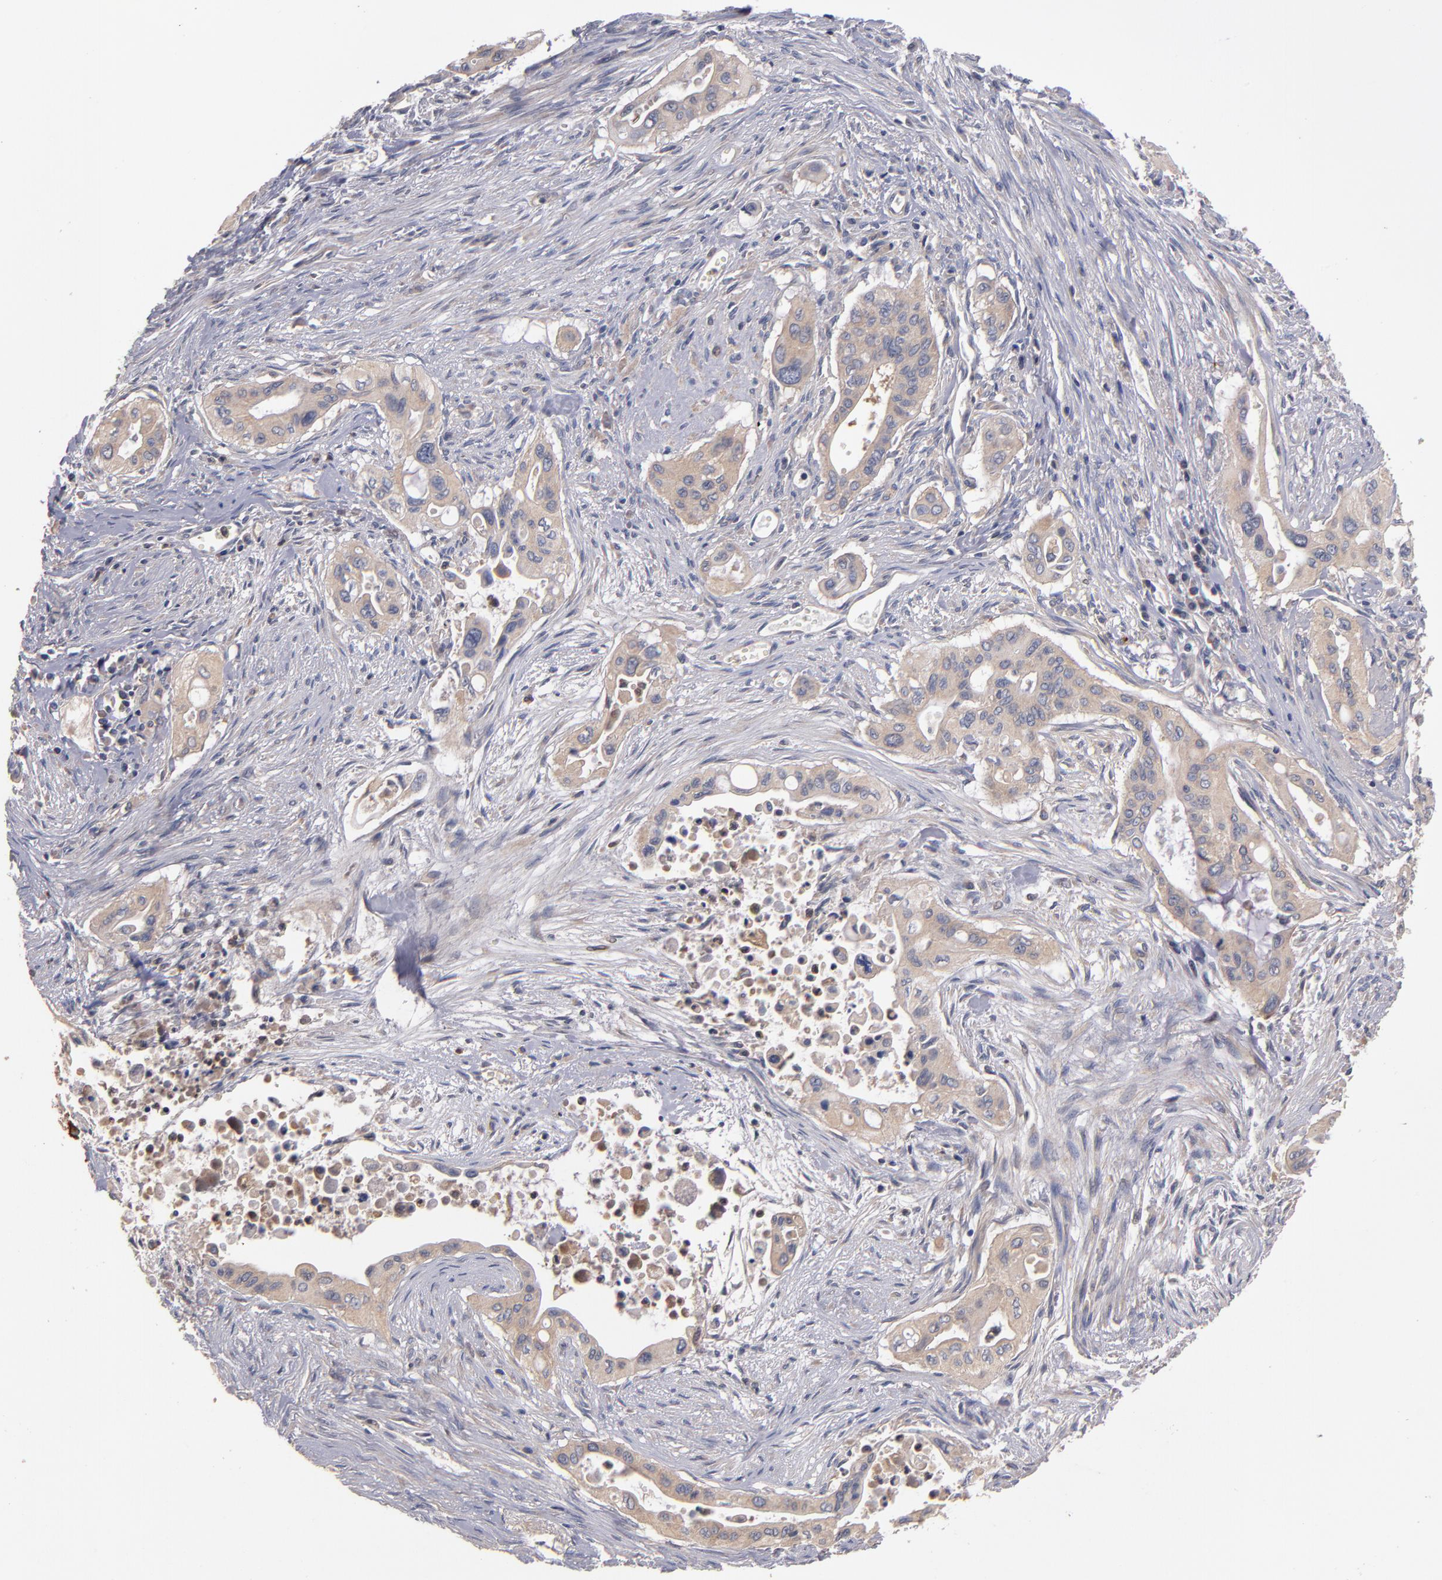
{"staining": {"intensity": "weak", "quantity": ">75%", "location": "cytoplasmic/membranous"}, "tissue": "pancreatic cancer", "cell_type": "Tumor cells", "image_type": "cancer", "snomed": [{"axis": "morphology", "description": "Adenocarcinoma, NOS"}, {"axis": "topography", "description": "Pancreas"}], "caption": "Tumor cells demonstrate low levels of weak cytoplasmic/membranous positivity in approximately >75% of cells in human pancreatic cancer.", "gene": "DACT1", "patient": {"sex": "male", "age": 77}}